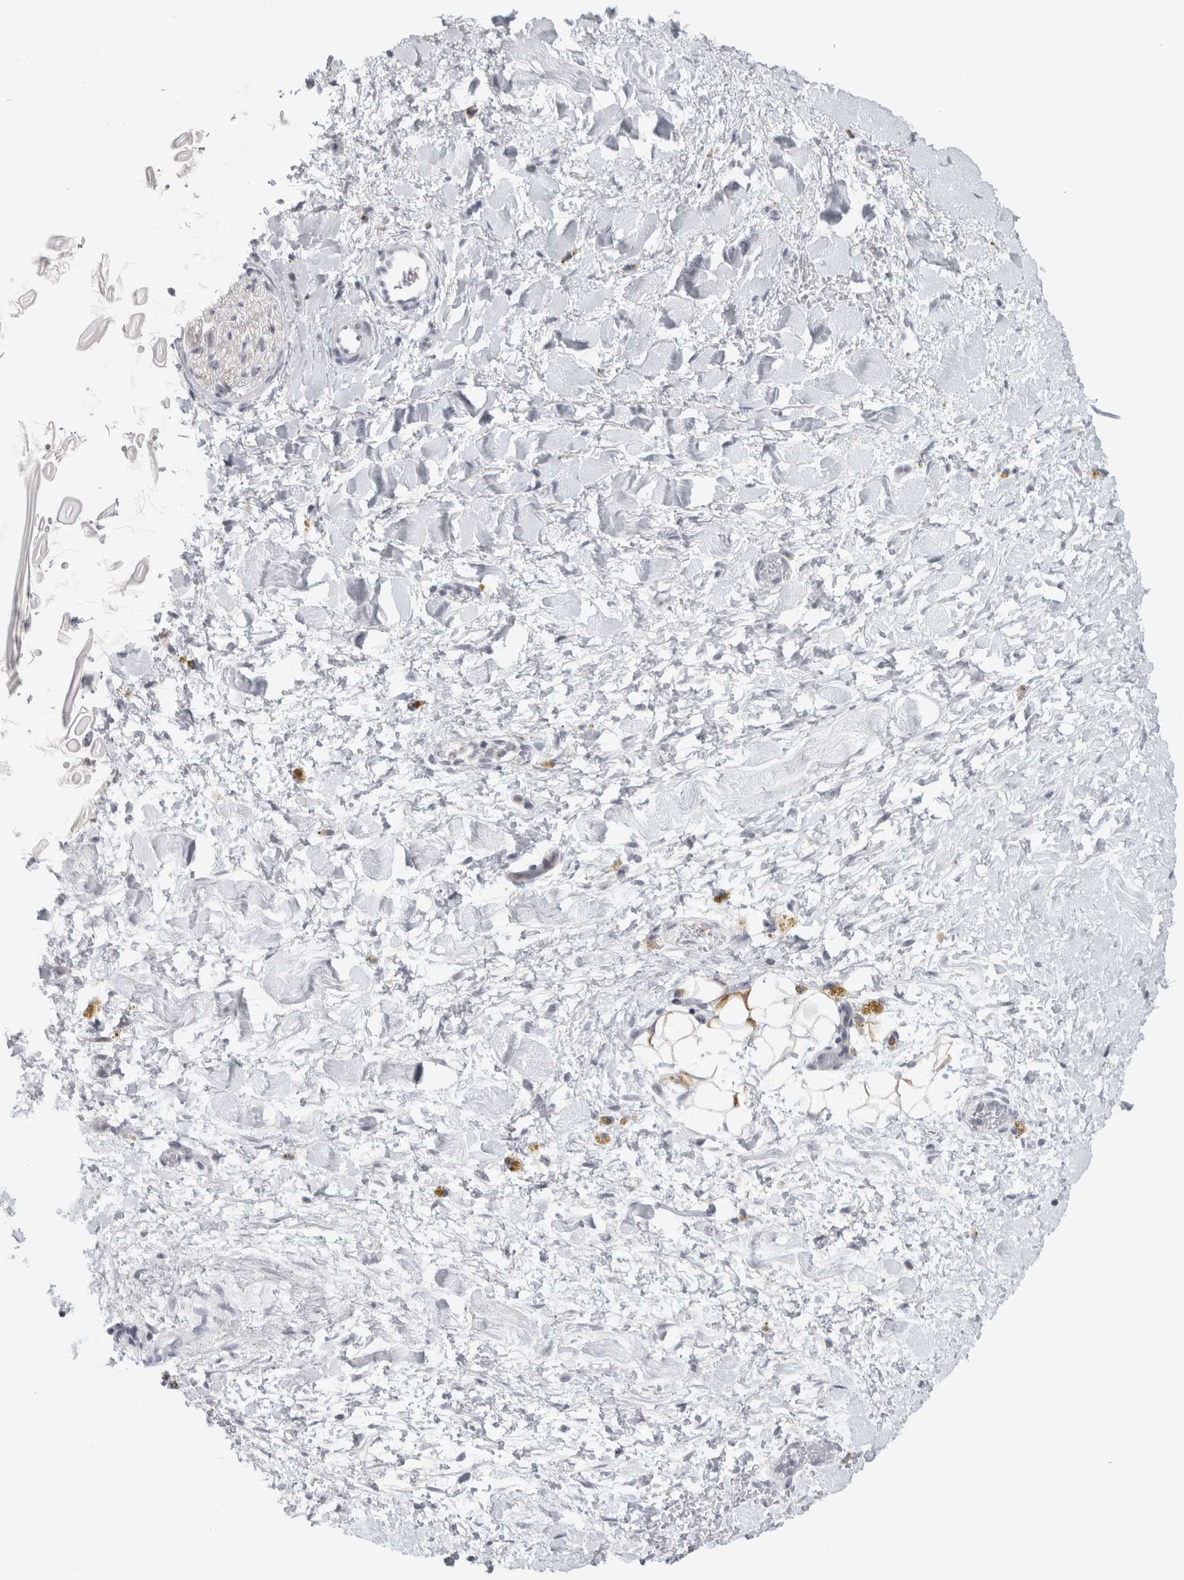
{"staining": {"intensity": "moderate", "quantity": ">75%", "location": "cytoplasmic/membranous"}, "tissue": "adipose tissue", "cell_type": "Adipocytes", "image_type": "normal", "snomed": [{"axis": "morphology", "description": "Normal tissue, NOS"}, {"axis": "topography", "description": "Kidney"}, {"axis": "topography", "description": "Peripheral nerve tissue"}], "caption": "Immunohistochemistry (IHC) histopathology image of benign adipose tissue: human adipose tissue stained using immunohistochemistry (IHC) exhibits medium levels of moderate protein expression localized specifically in the cytoplasmic/membranous of adipocytes, appearing as a cytoplasmic/membranous brown color.", "gene": "PTPRN2", "patient": {"sex": "male", "age": 7}}